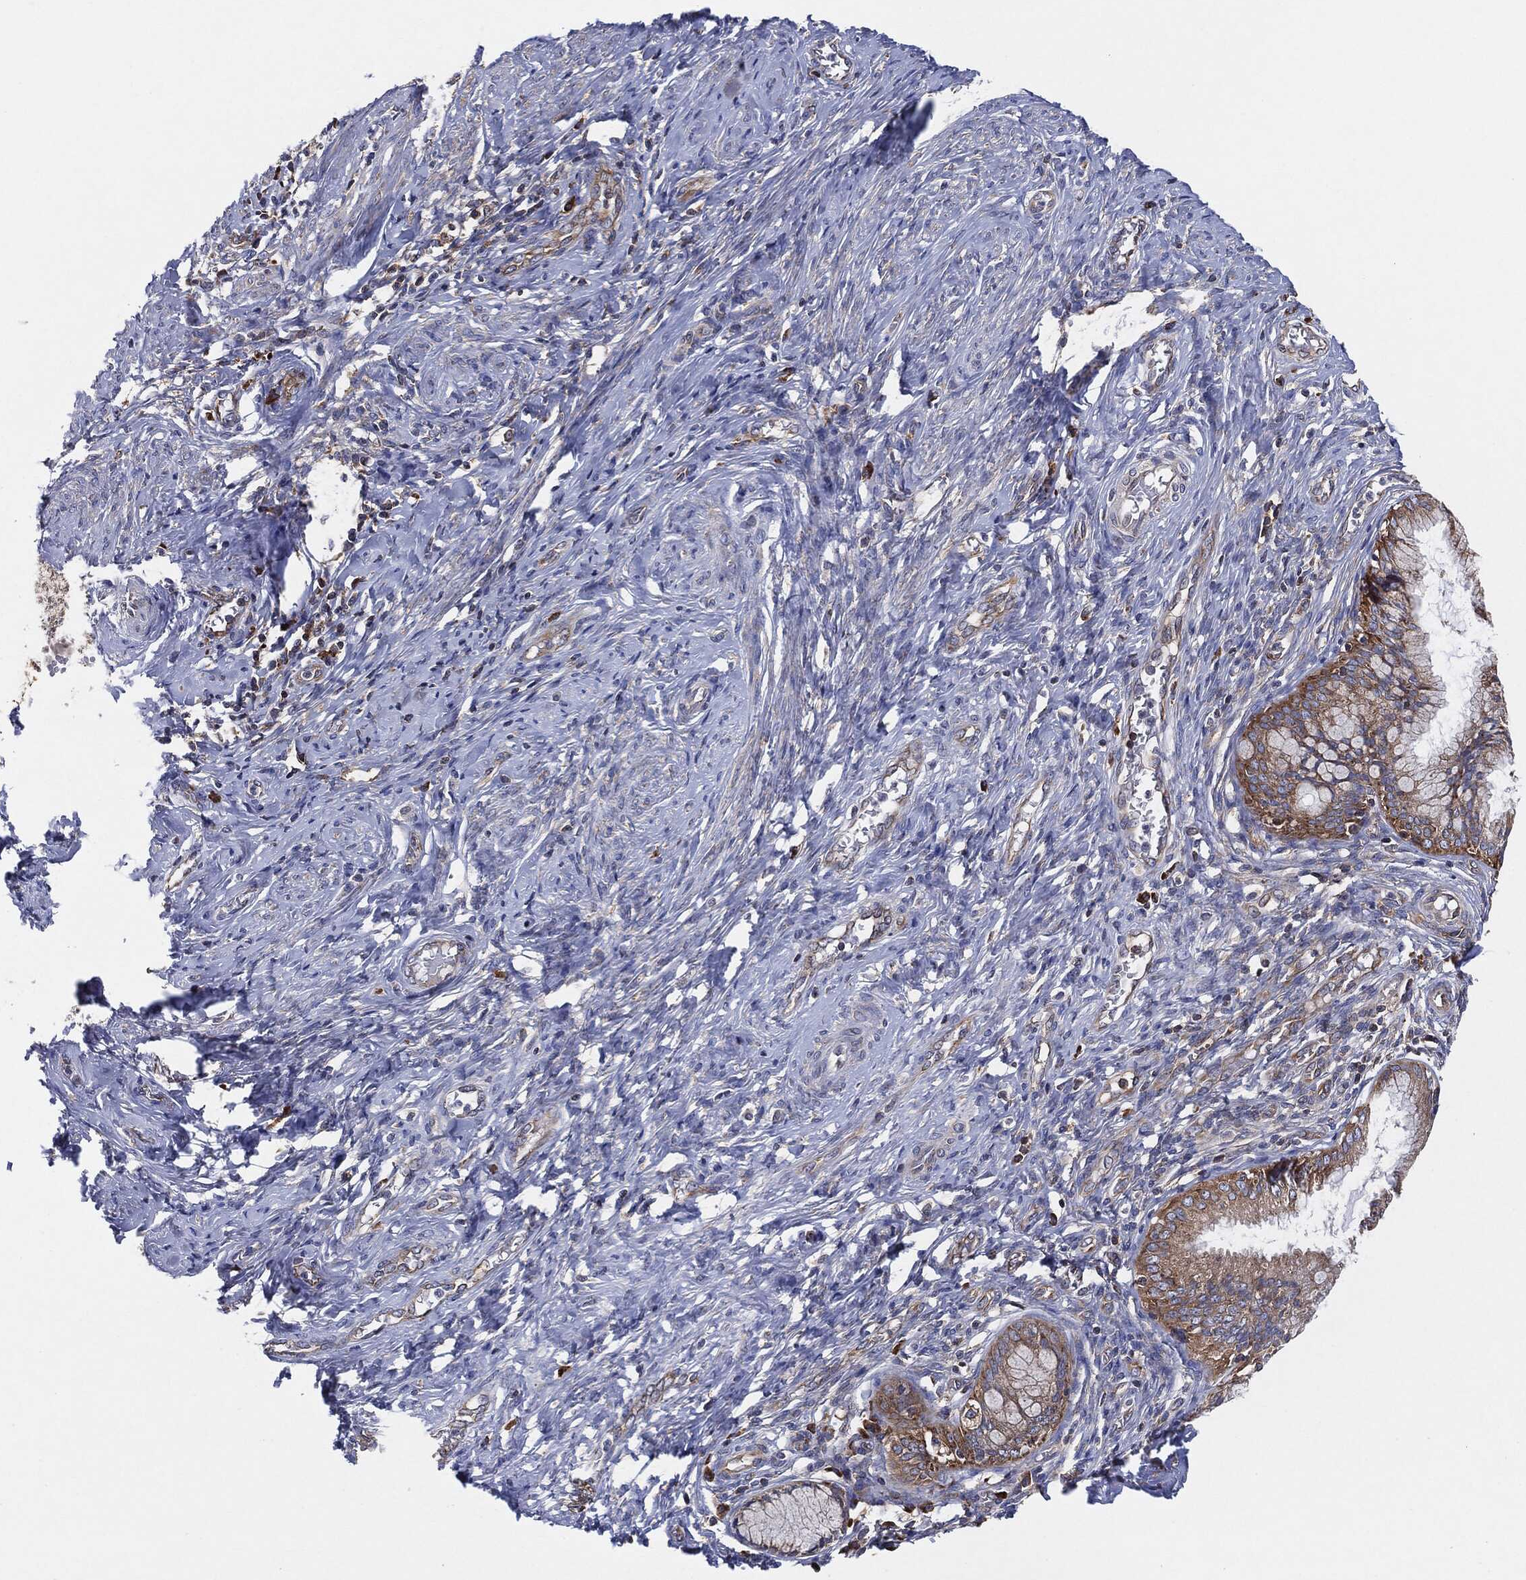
{"staining": {"intensity": "moderate", "quantity": ">75%", "location": "cytoplasmic/membranous"}, "tissue": "cervical cancer", "cell_type": "Tumor cells", "image_type": "cancer", "snomed": [{"axis": "morphology", "description": "Normal tissue, NOS"}, {"axis": "morphology", "description": "Squamous cell carcinoma, NOS"}, {"axis": "topography", "description": "Cervix"}], "caption": "Protein staining reveals moderate cytoplasmic/membranous positivity in approximately >75% of tumor cells in squamous cell carcinoma (cervical).", "gene": "EIF2S2", "patient": {"sex": "female", "age": 39}}